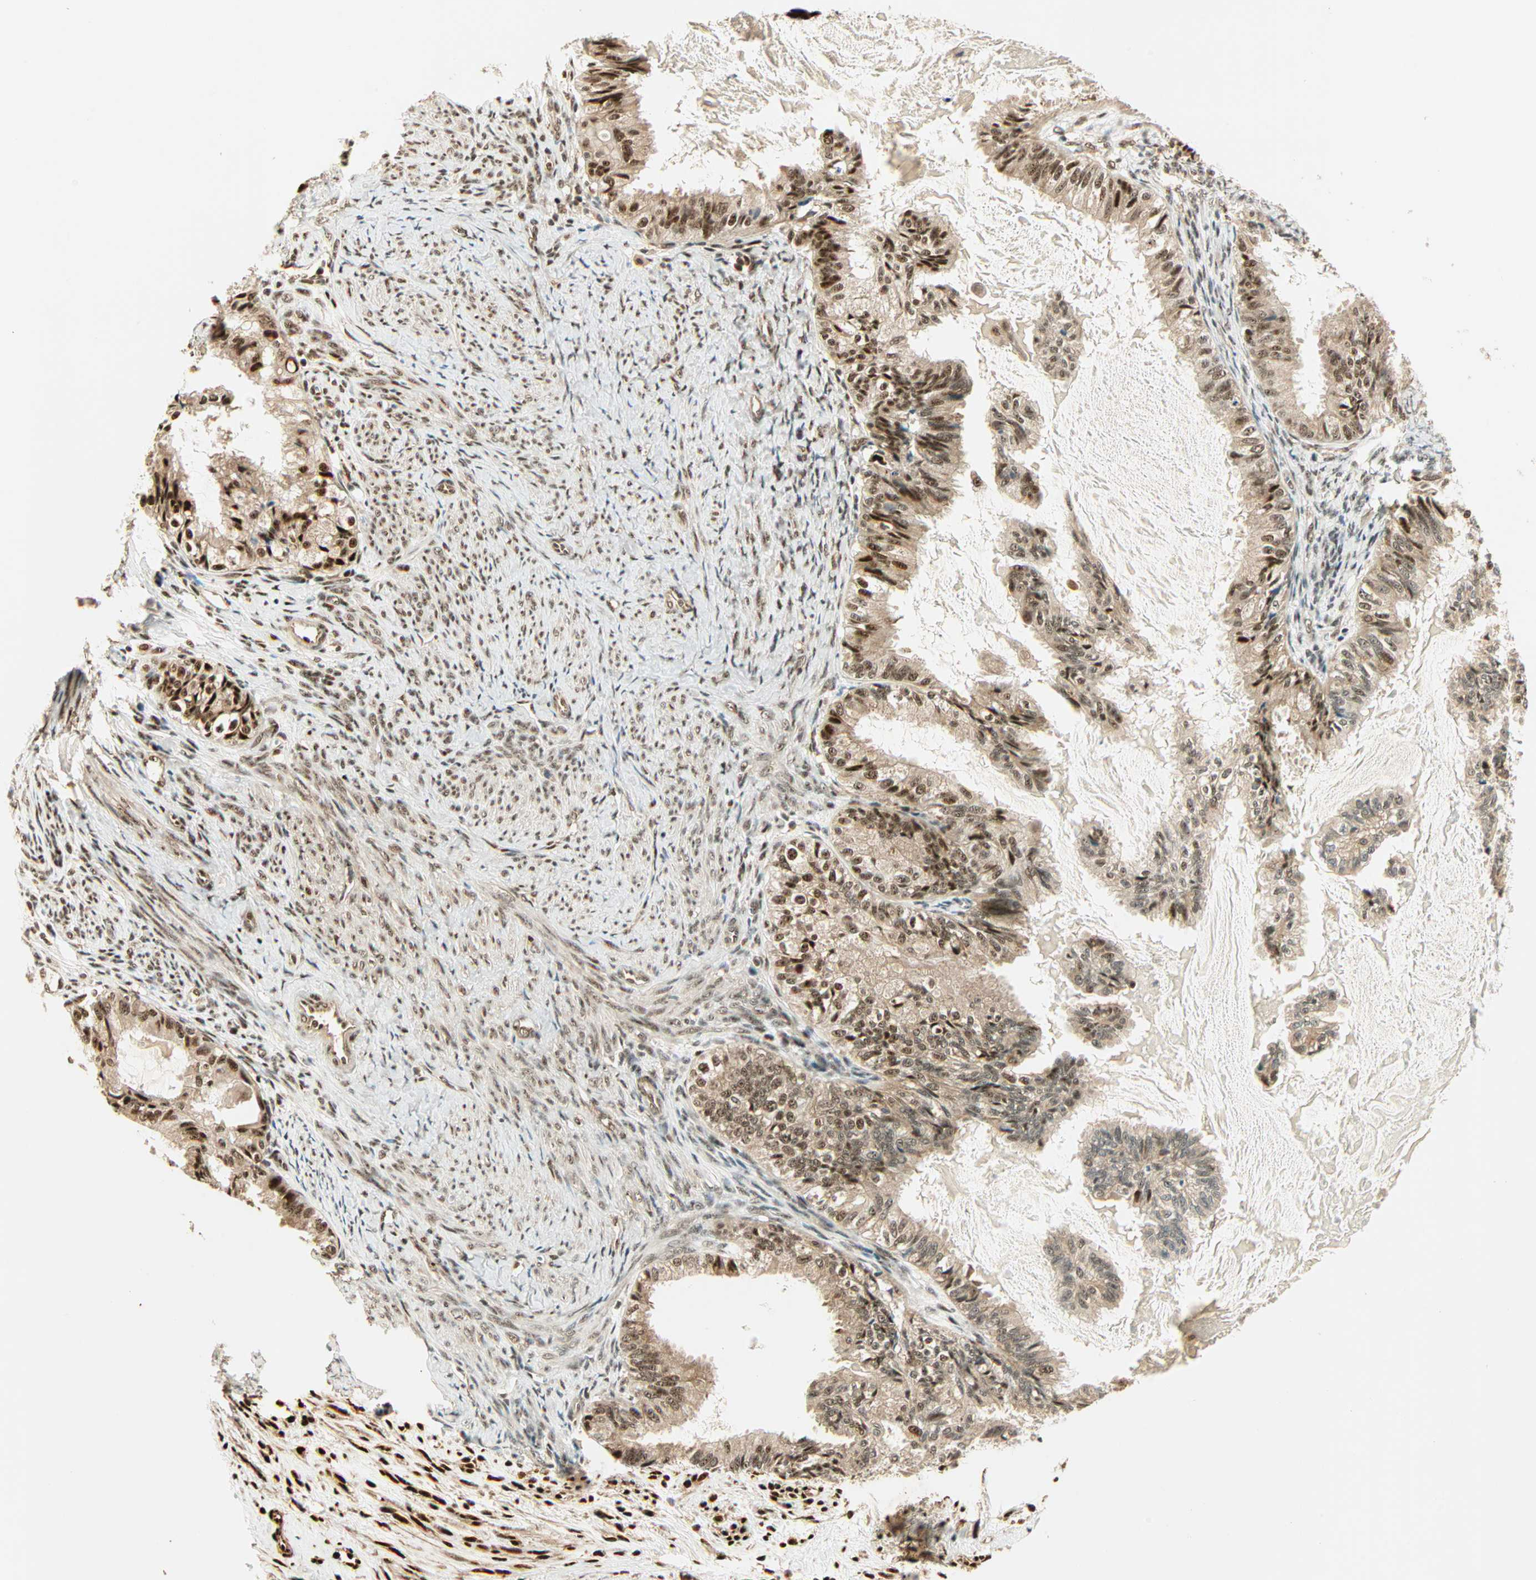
{"staining": {"intensity": "strong", "quantity": ">75%", "location": "cytoplasmic/membranous,nuclear"}, "tissue": "cervical cancer", "cell_type": "Tumor cells", "image_type": "cancer", "snomed": [{"axis": "morphology", "description": "Normal tissue, NOS"}, {"axis": "morphology", "description": "Adenocarcinoma, NOS"}, {"axis": "topography", "description": "Cervix"}, {"axis": "topography", "description": "Endometrium"}], "caption": "Cervical cancer (adenocarcinoma) was stained to show a protein in brown. There is high levels of strong cytoplasmic/membranous and nuclear positivity in about >75% of tumor cells.", "gene": "PNPLA6", "patient": {"sex": "female", "age": 86}}